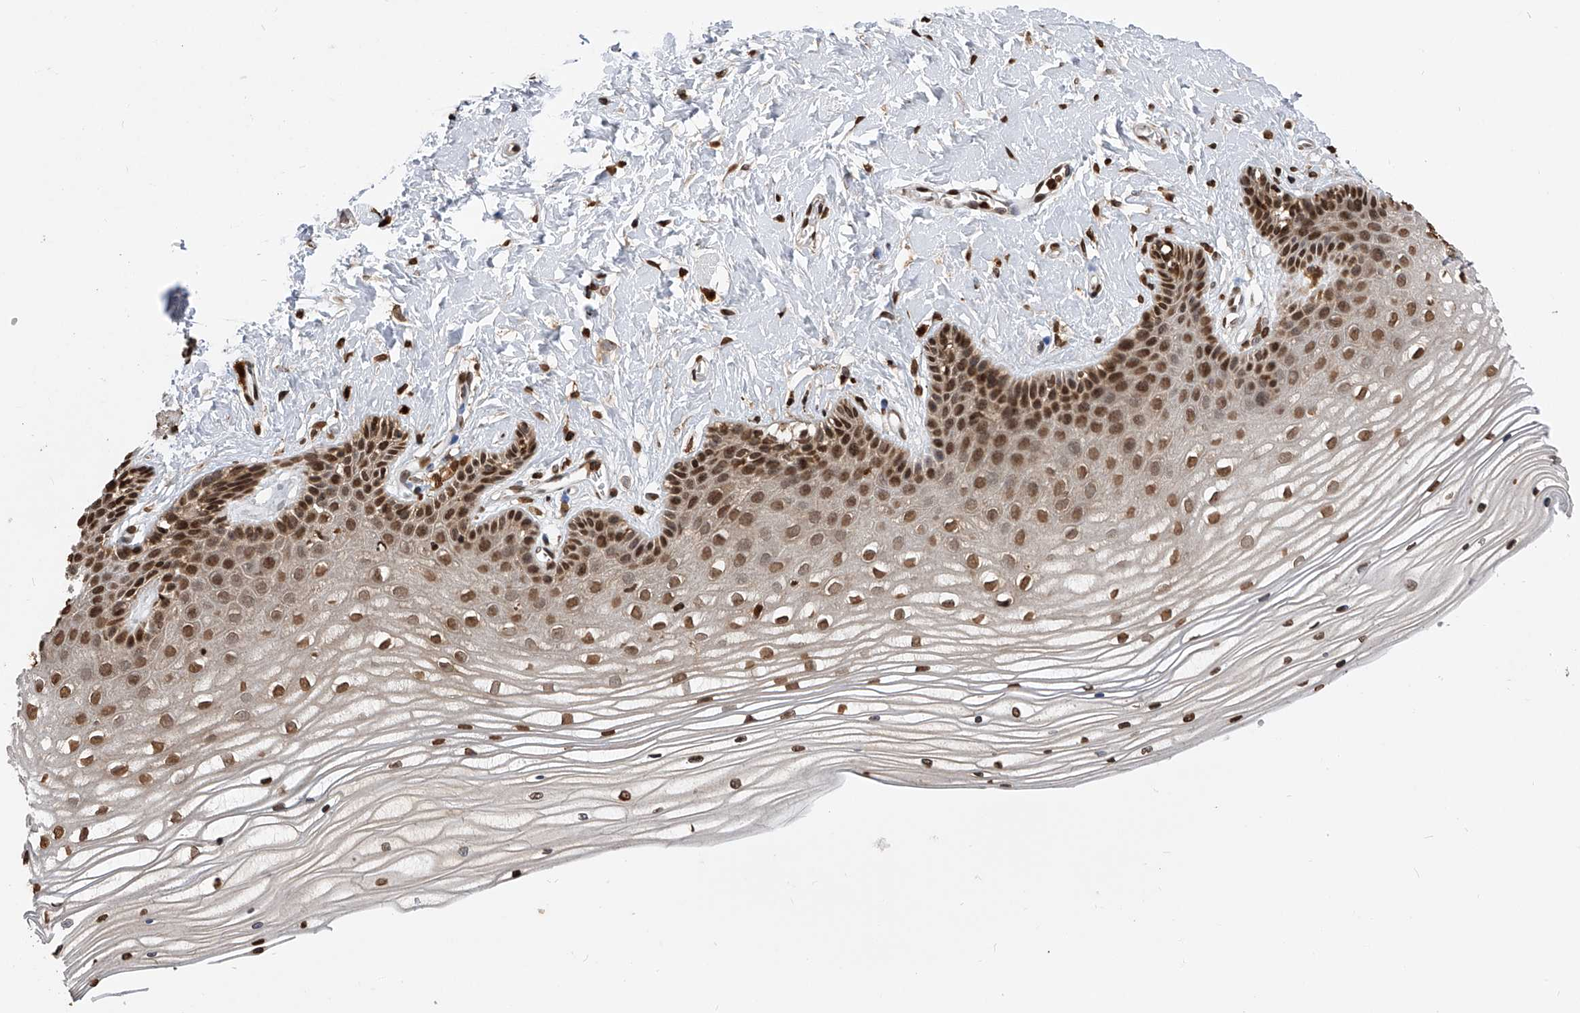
{"staining": {"intensity": "moderate", "quantity": ">75%", "location": "nuclear"}, "tissue": "vagina", "cell_type": "Squamous epithelial cells", "image_type": "normal", "snomed": [{"axis": "morphology", "description": "Normal tissue, NOS"}, {"axis": "topography", "description": "Vagina"}, {"axis": "topography", "description": "Cervix"}], "caption": "A brown stain highlights moderate nuclear expression of a protein in squamous epithelial cells of normal vagina.", "gene": "CFAP410", "patient": {"sex": "female", "age": 40}}